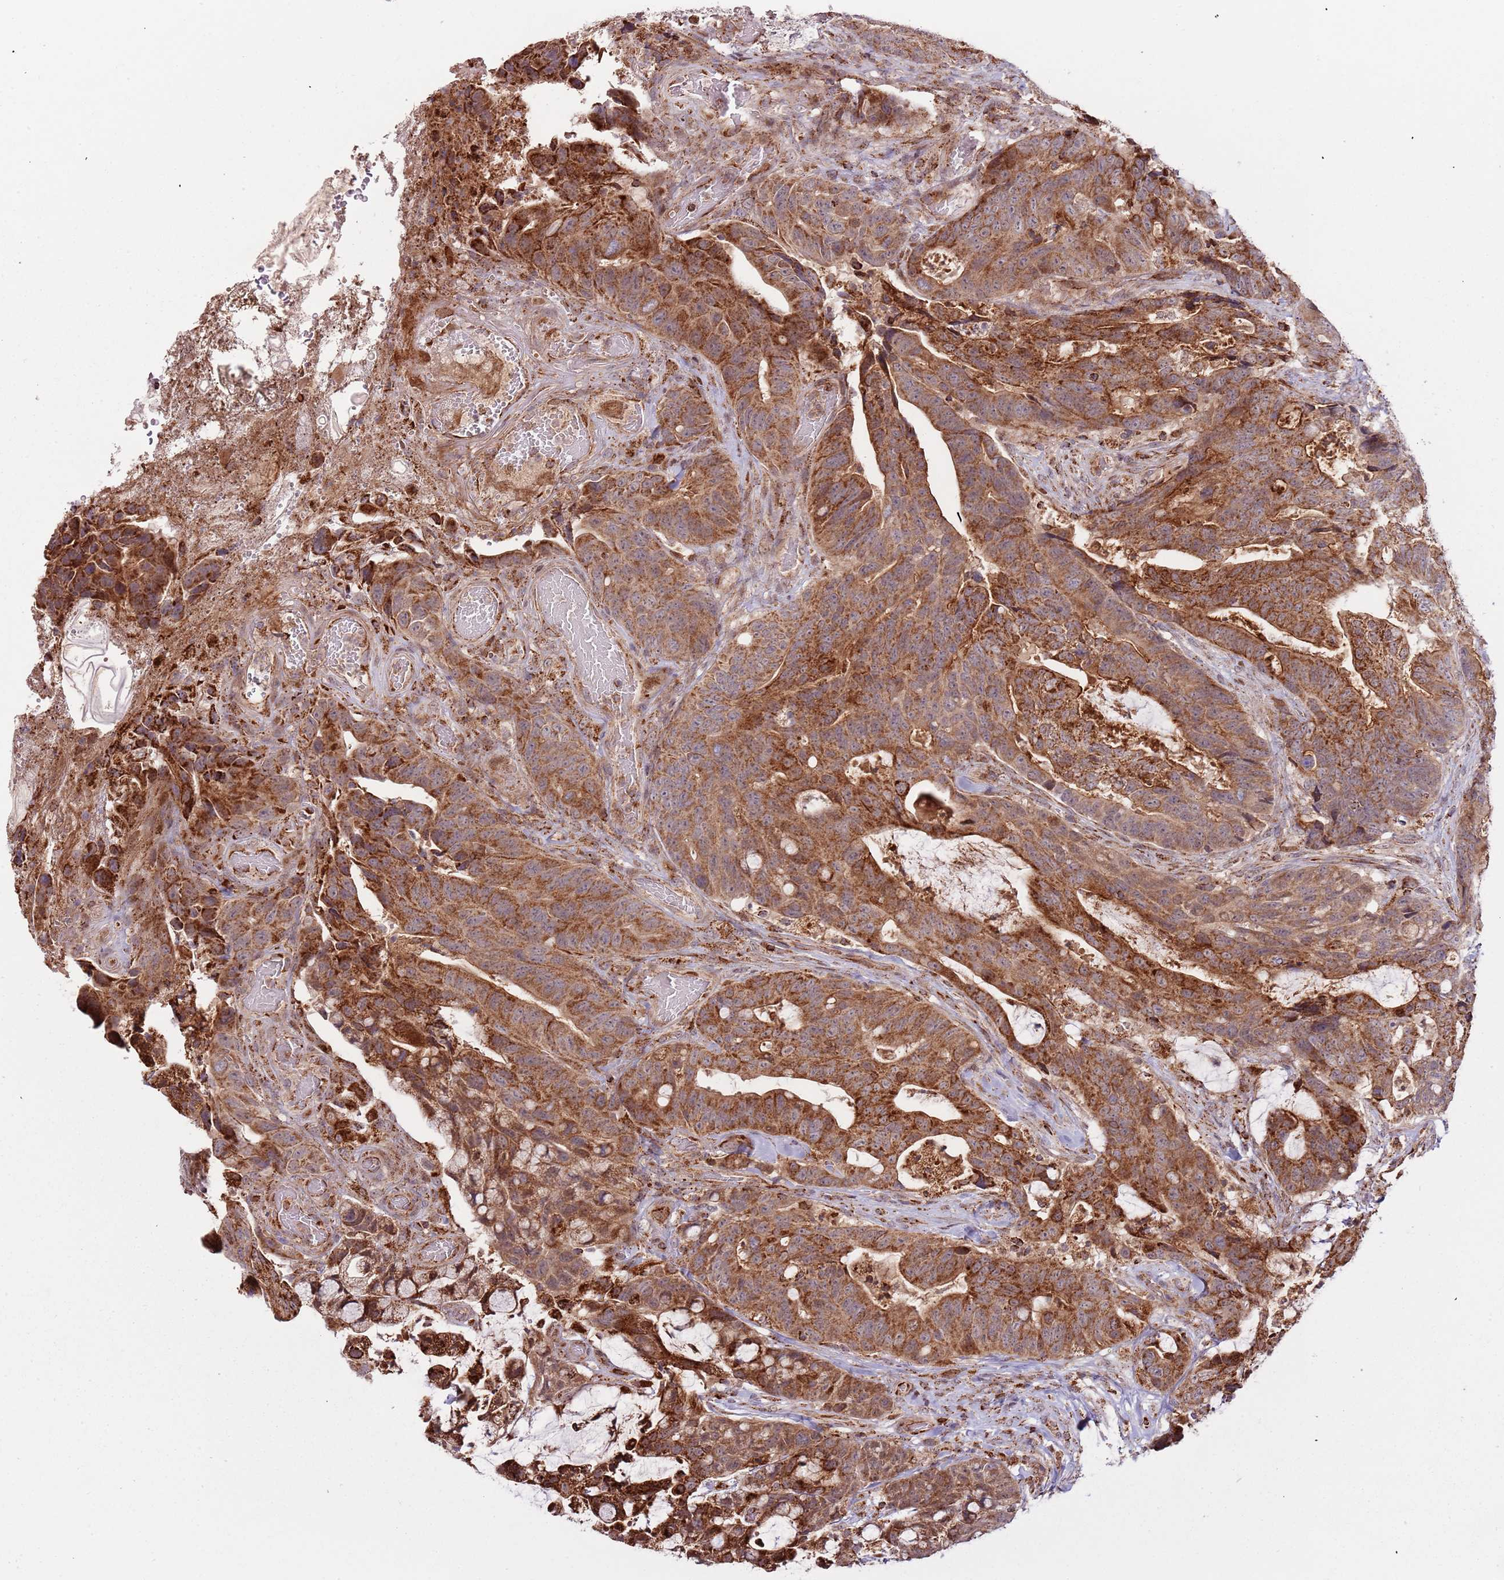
{"staining": {"intensity": "strong", "quantity": ">75%", "location": "cytoplasmic/membranous"}, "tissue": "colorectal cancer", "cell_type": "Tumor cells", "image_type": "cancer", "snomed": [{"axis": "morphology", "description": "Adenocarcinoma, NOS"}, {"axis": "topography", "description": "Colon"}], "caption": "Immunohistochemistry staining of colorectal cancer (adenocarcinoma), which shows high levels of strong cytoplasmic/membranous expression in approximately >75% of tumor cells indicating strong cytoplasmic/membranous protein staining. The staining was performed using DAB (3,3'-diaminobenzidine) (brown) for protein detection and nuclei were counterstained in hematoxylin (blue).", "gene": "ULK3", "patient": {"sex": "female", "age": 82}}